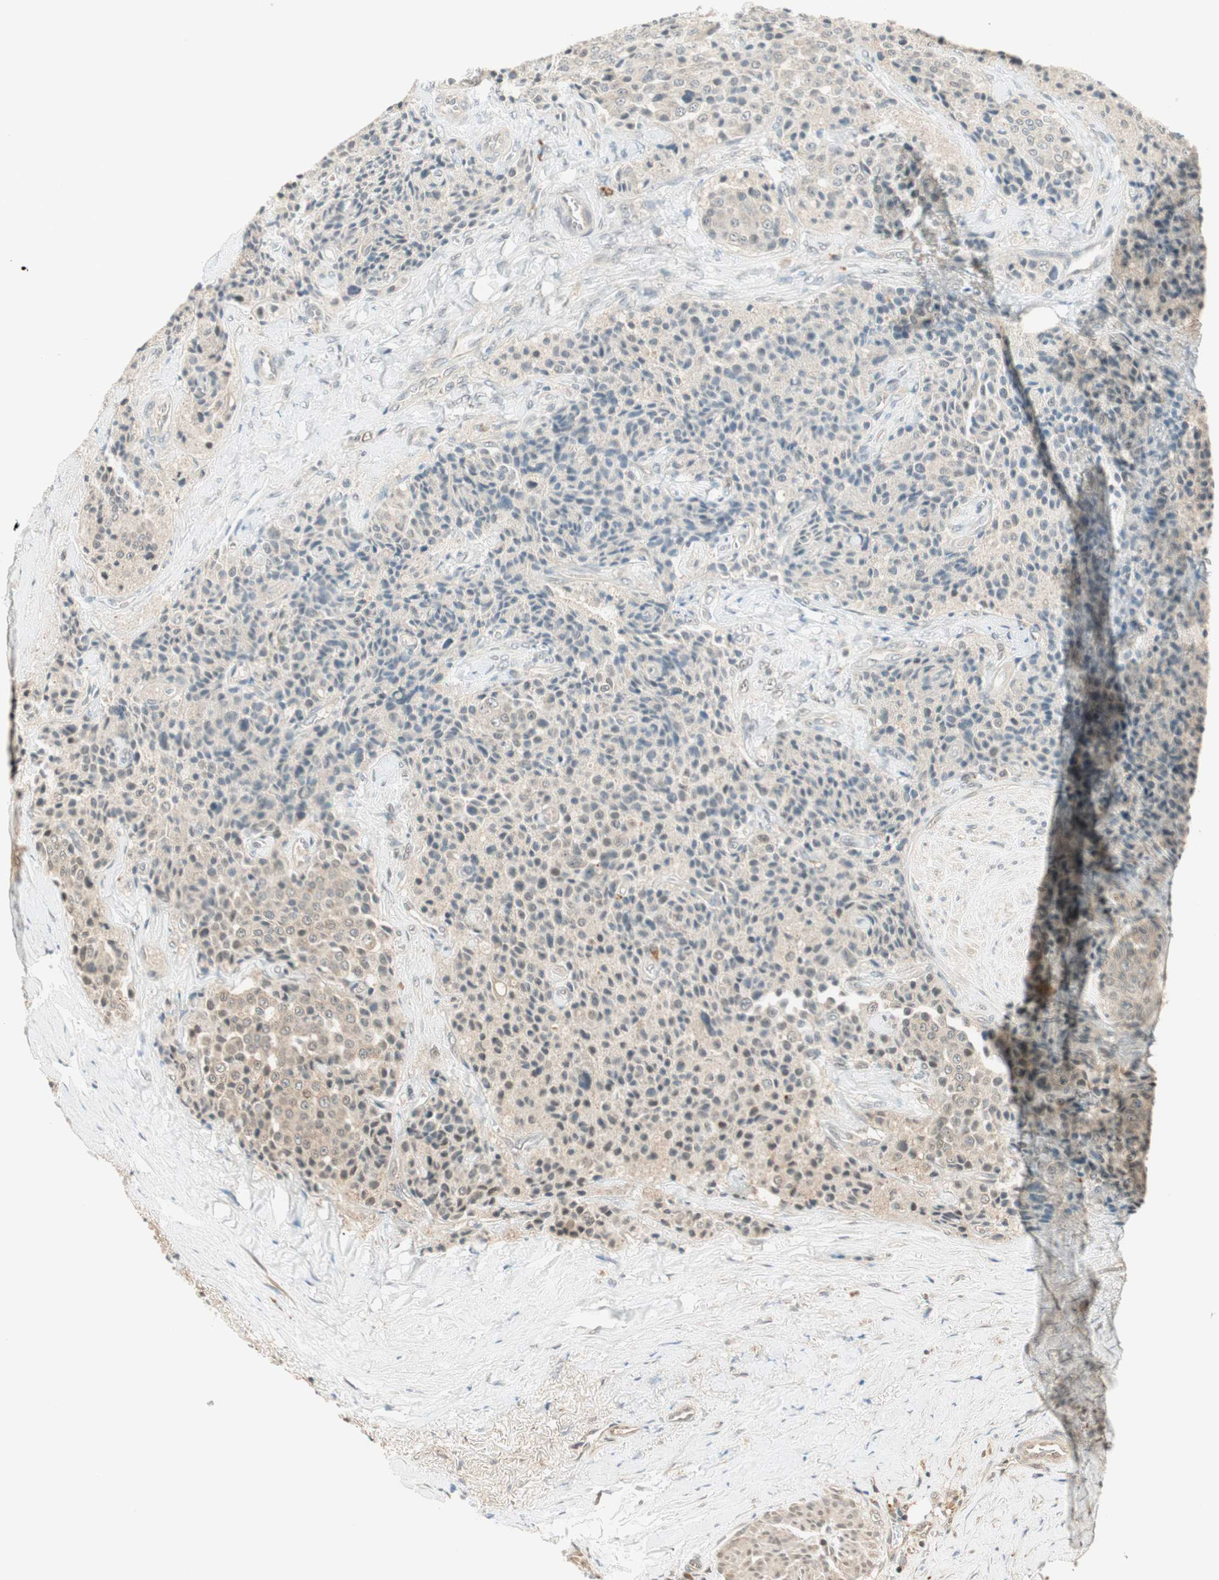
{"staining": {"intensity": "moderate", "quantity": ">75%", "location": "cytoplasmic/membranous"}, "tissue": "carcinoid", "cell_type": "Tumor cells", "image_type": "cancer", "snomed": [{"axis": "morphology", "description": "Carcinoid, malignant, NOS"}, {"axis": "topography", "description": "Colon"}], "caption": "Immunohistochemical staining of carcinoid shows moderate cytoplasmic/membranous protein positivity in about >75% of tumor cells.", "gene": "ZNF443", "patient": {"sex": "female", "age": 61}}